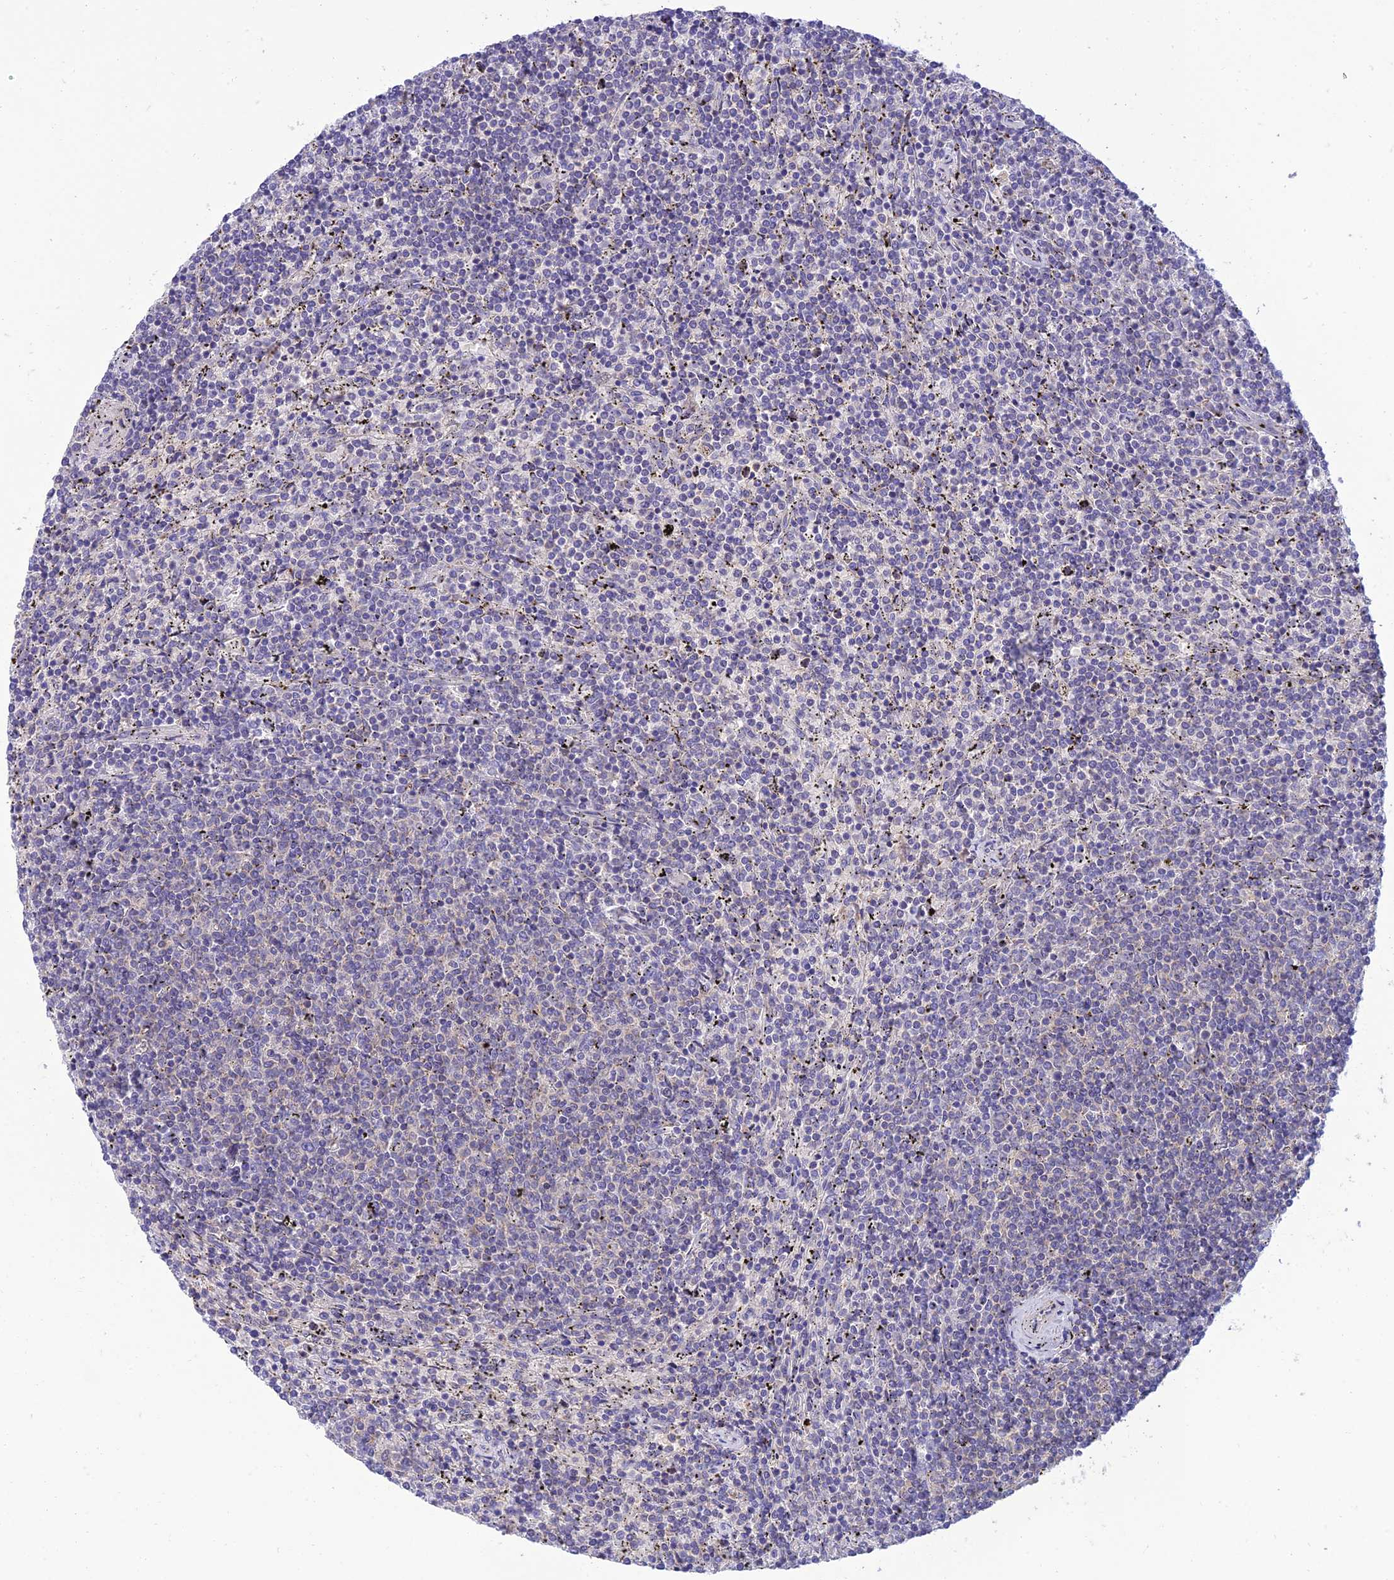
{"staining": {"intensity": "negative", "quantity": "none", "location": "none"}, "tissue": "lymphoma", "cell_type": "Tumor cells", "image_type": "cancer", "snomed": [{"axis": "morphology", "description": "Malignant lymphoma, non-Hodgkin's type, Low grade"}, {"axis": "topography", "description": "Spleen"}], "caption": "Lymphoma was stained to show a protein in brown. There is no significant expression in tumor cells. (DAB immunohistochemistry (IHC), high magnification).", "gene": "IRAK3", "patient": {"sex": "female", "age": 50}}